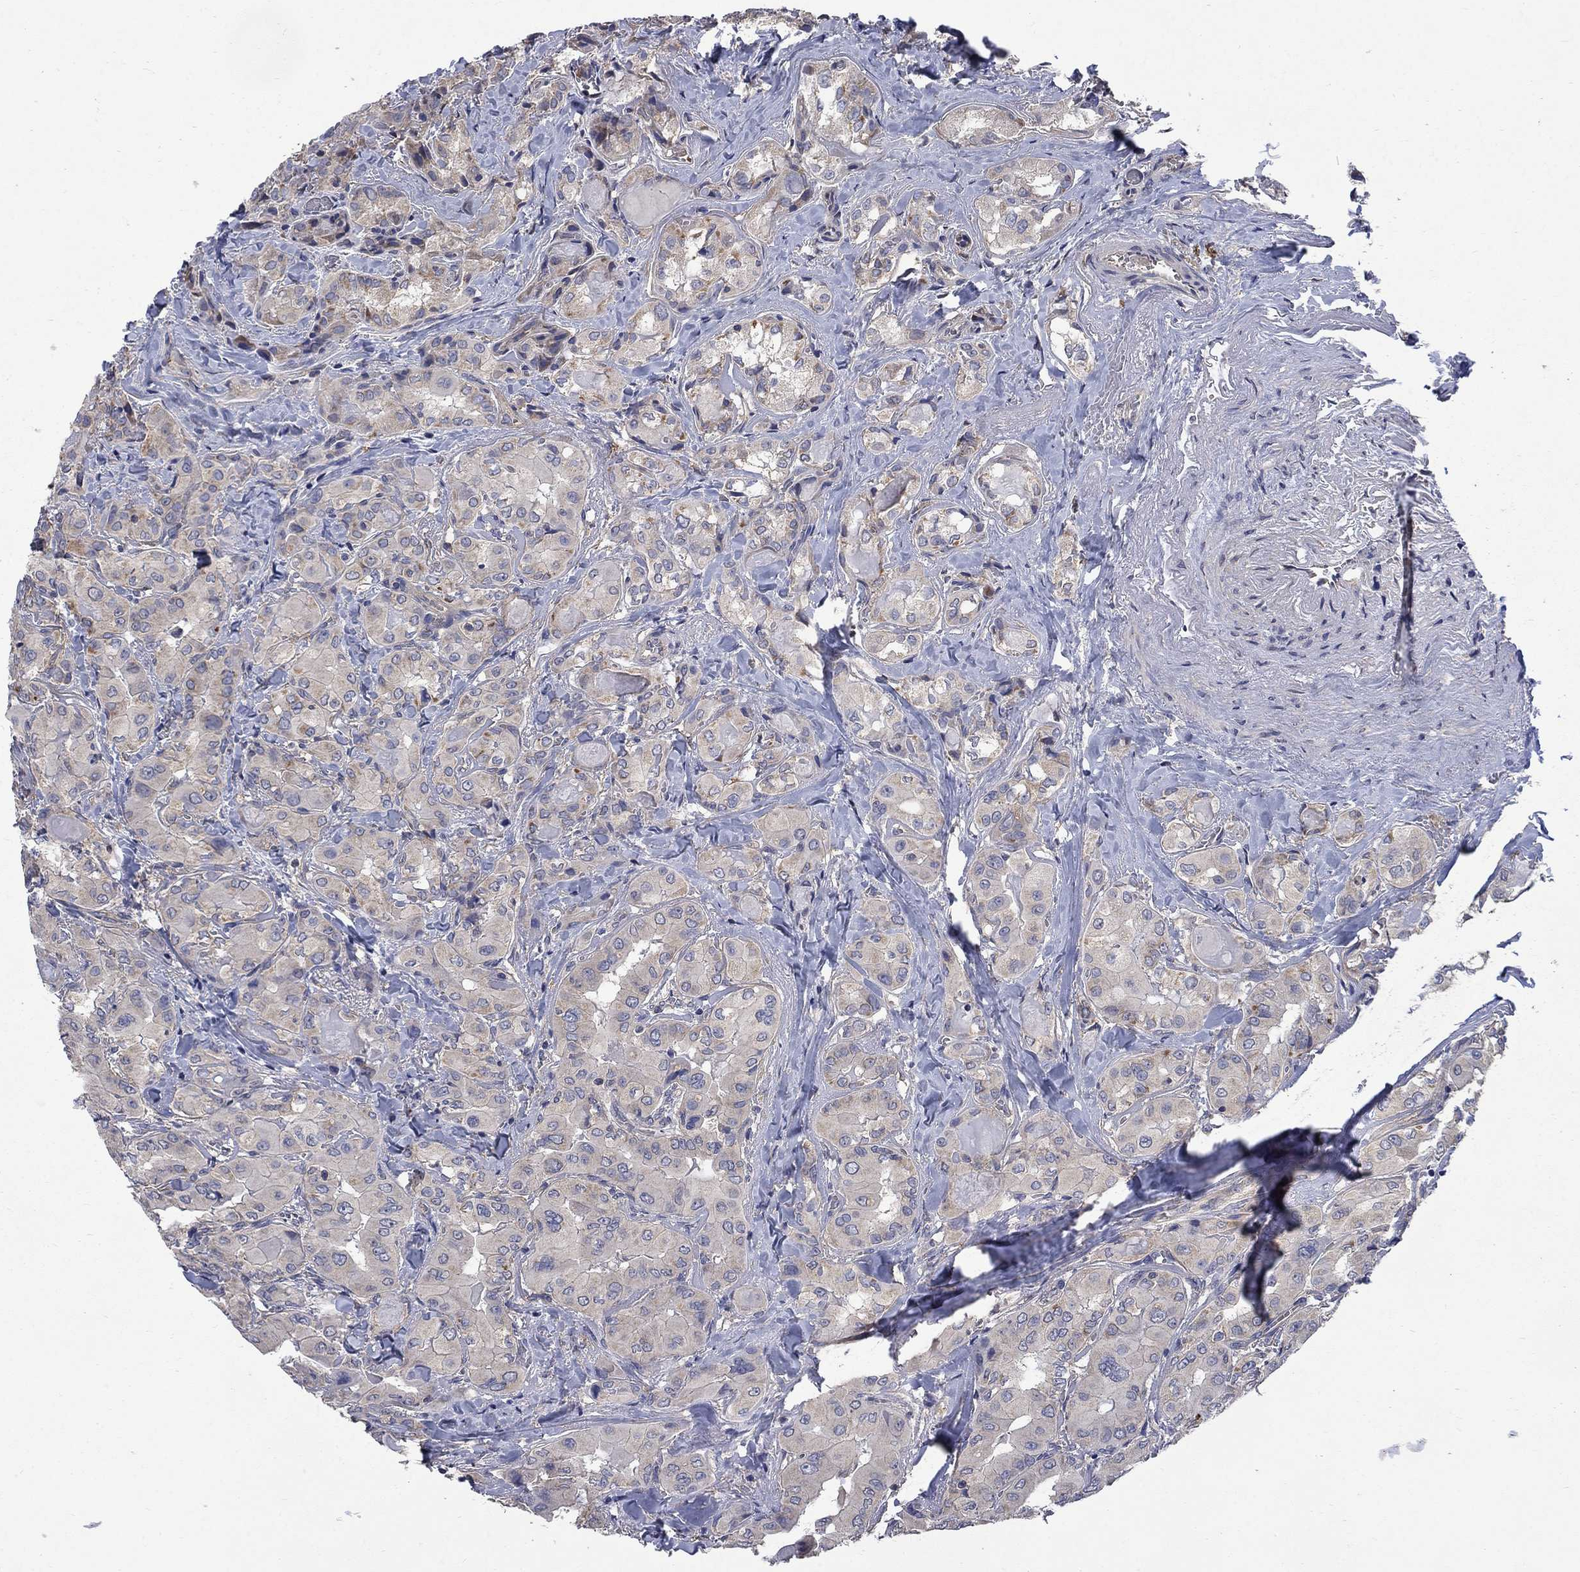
{"staining": {"intensity": "weak", "quantity": "<25%", "location": "cytoplasmic/membranous"}, "tissue": "thyroid cancer", "cell_type": "Tumor cells", "image_type": "cancer", "snomed": [{"axis": "morphology", "description": "Normal tissue, NOS"}, {"axis": "morphology", "description": "Papillary adenocarcinoma, NOS"}, {"axis": "topography", "description": "Thyroid gland"}], "caption": "An image of human thyroid cancer is negative for staining in tumor cells. Brightfield microscopy of immunohistochemistry stained with DAB (brown) and hematoxylin (blue), captured at high magnification.", "gene": "HSPA12A", "patient": {"sex": "female", "age": 66}}